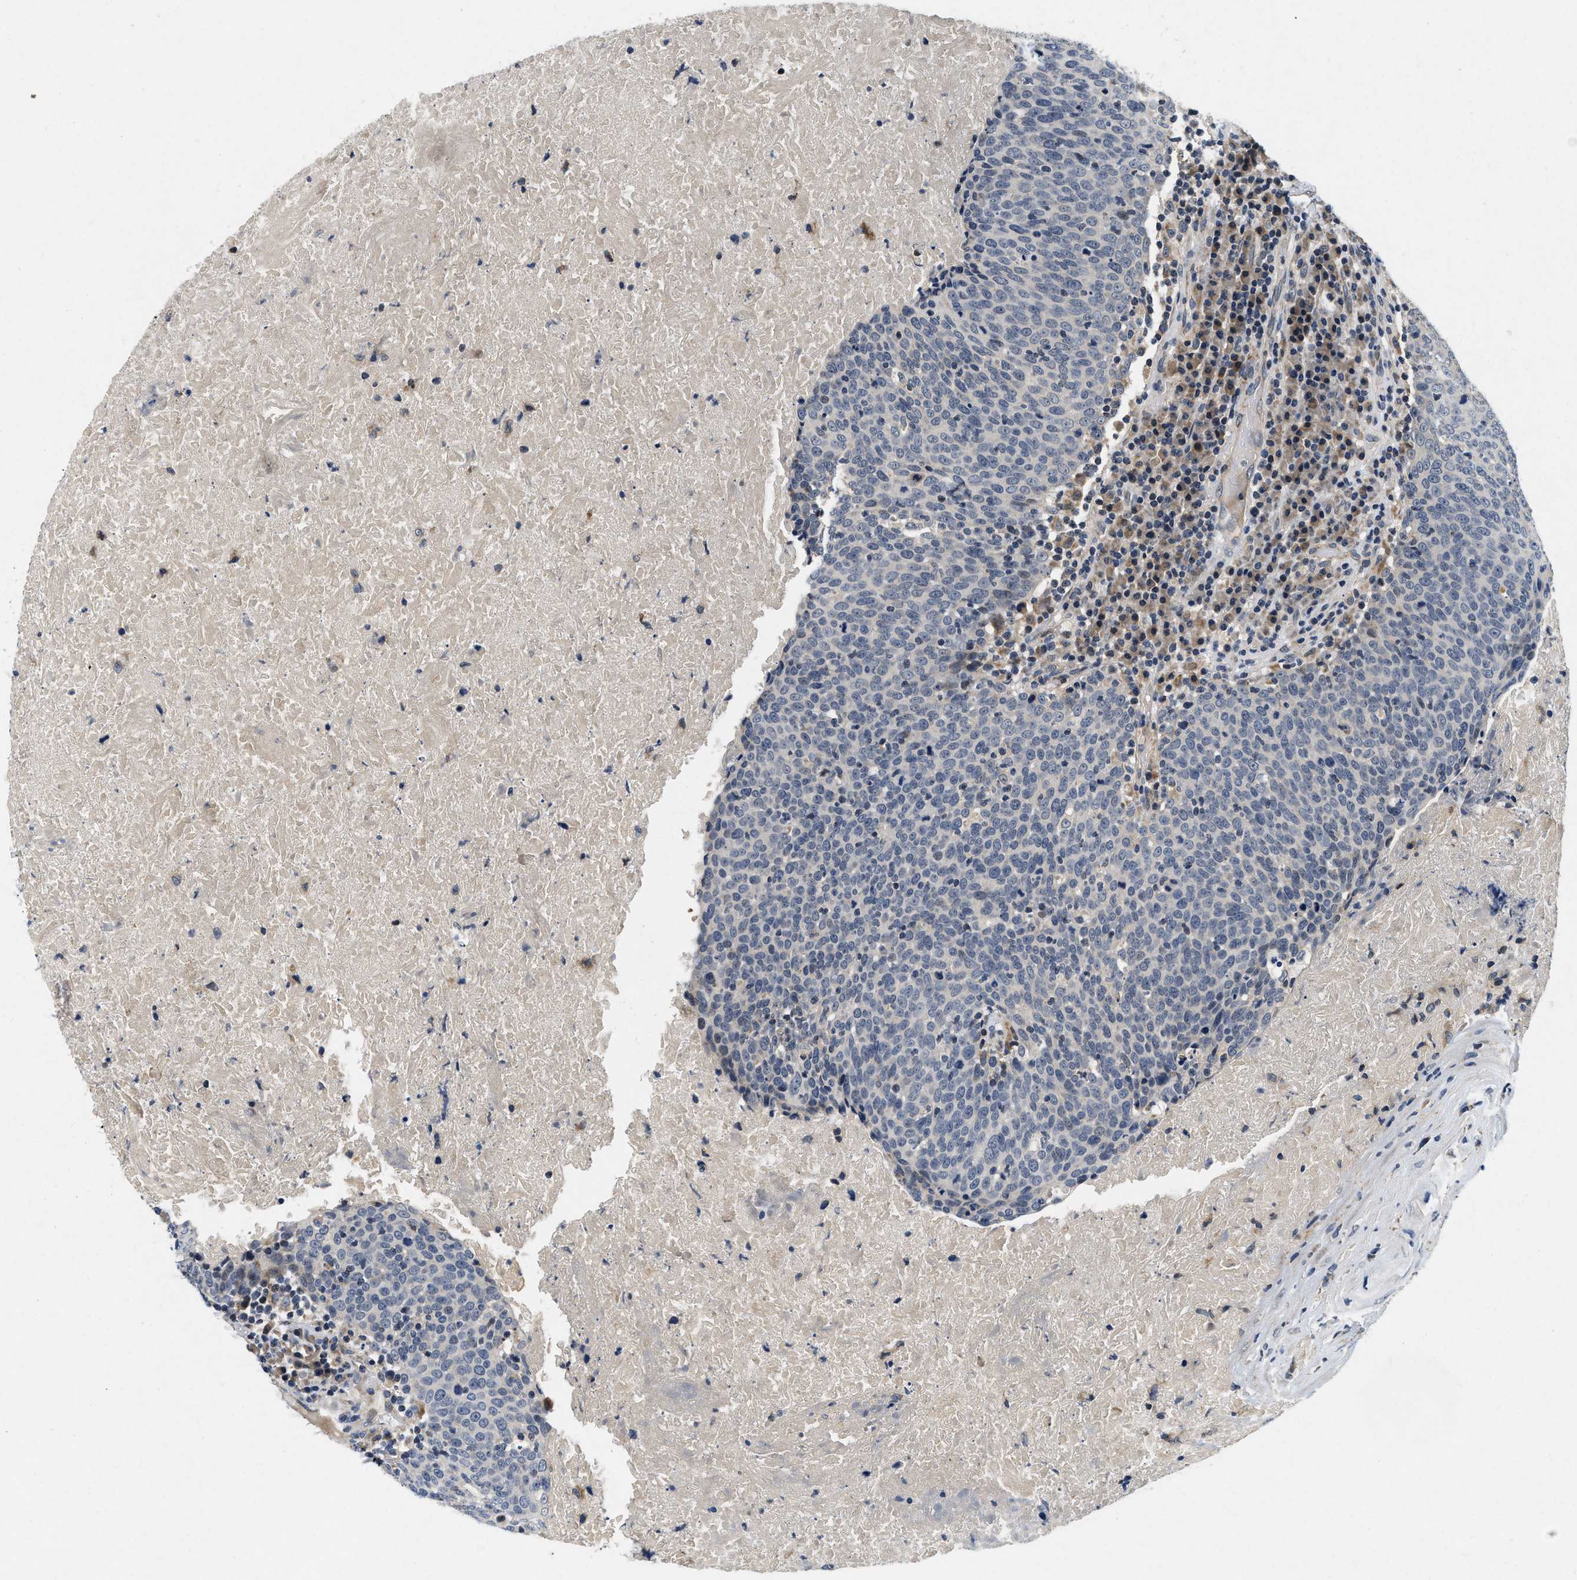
{"staining": {"intensity": "negative", "quantity": "none", "location": "none"}, "tissue": "head and neck cancer", "cell_type": "Tumor cells", "image_type": "cancer", "snomed": [{"axis": "morphology", "description": "Squamous cell carcinoma, NOS"}, {"axis": "morphology", "description": "Squamous cell carcinoma, metastatic, NOS"}, {"axis": "topography", "description": "Lymph node"}, {"axis": "topography", "description": "Head-Neck"}], "caption": "Immunohistochemistry photomicrograph of human head and neck cancer stained for a protein (brown), which displays no staining in tumor cells.", "gene": "PDP1", "patient": {"sex": "male", "age": 62}}